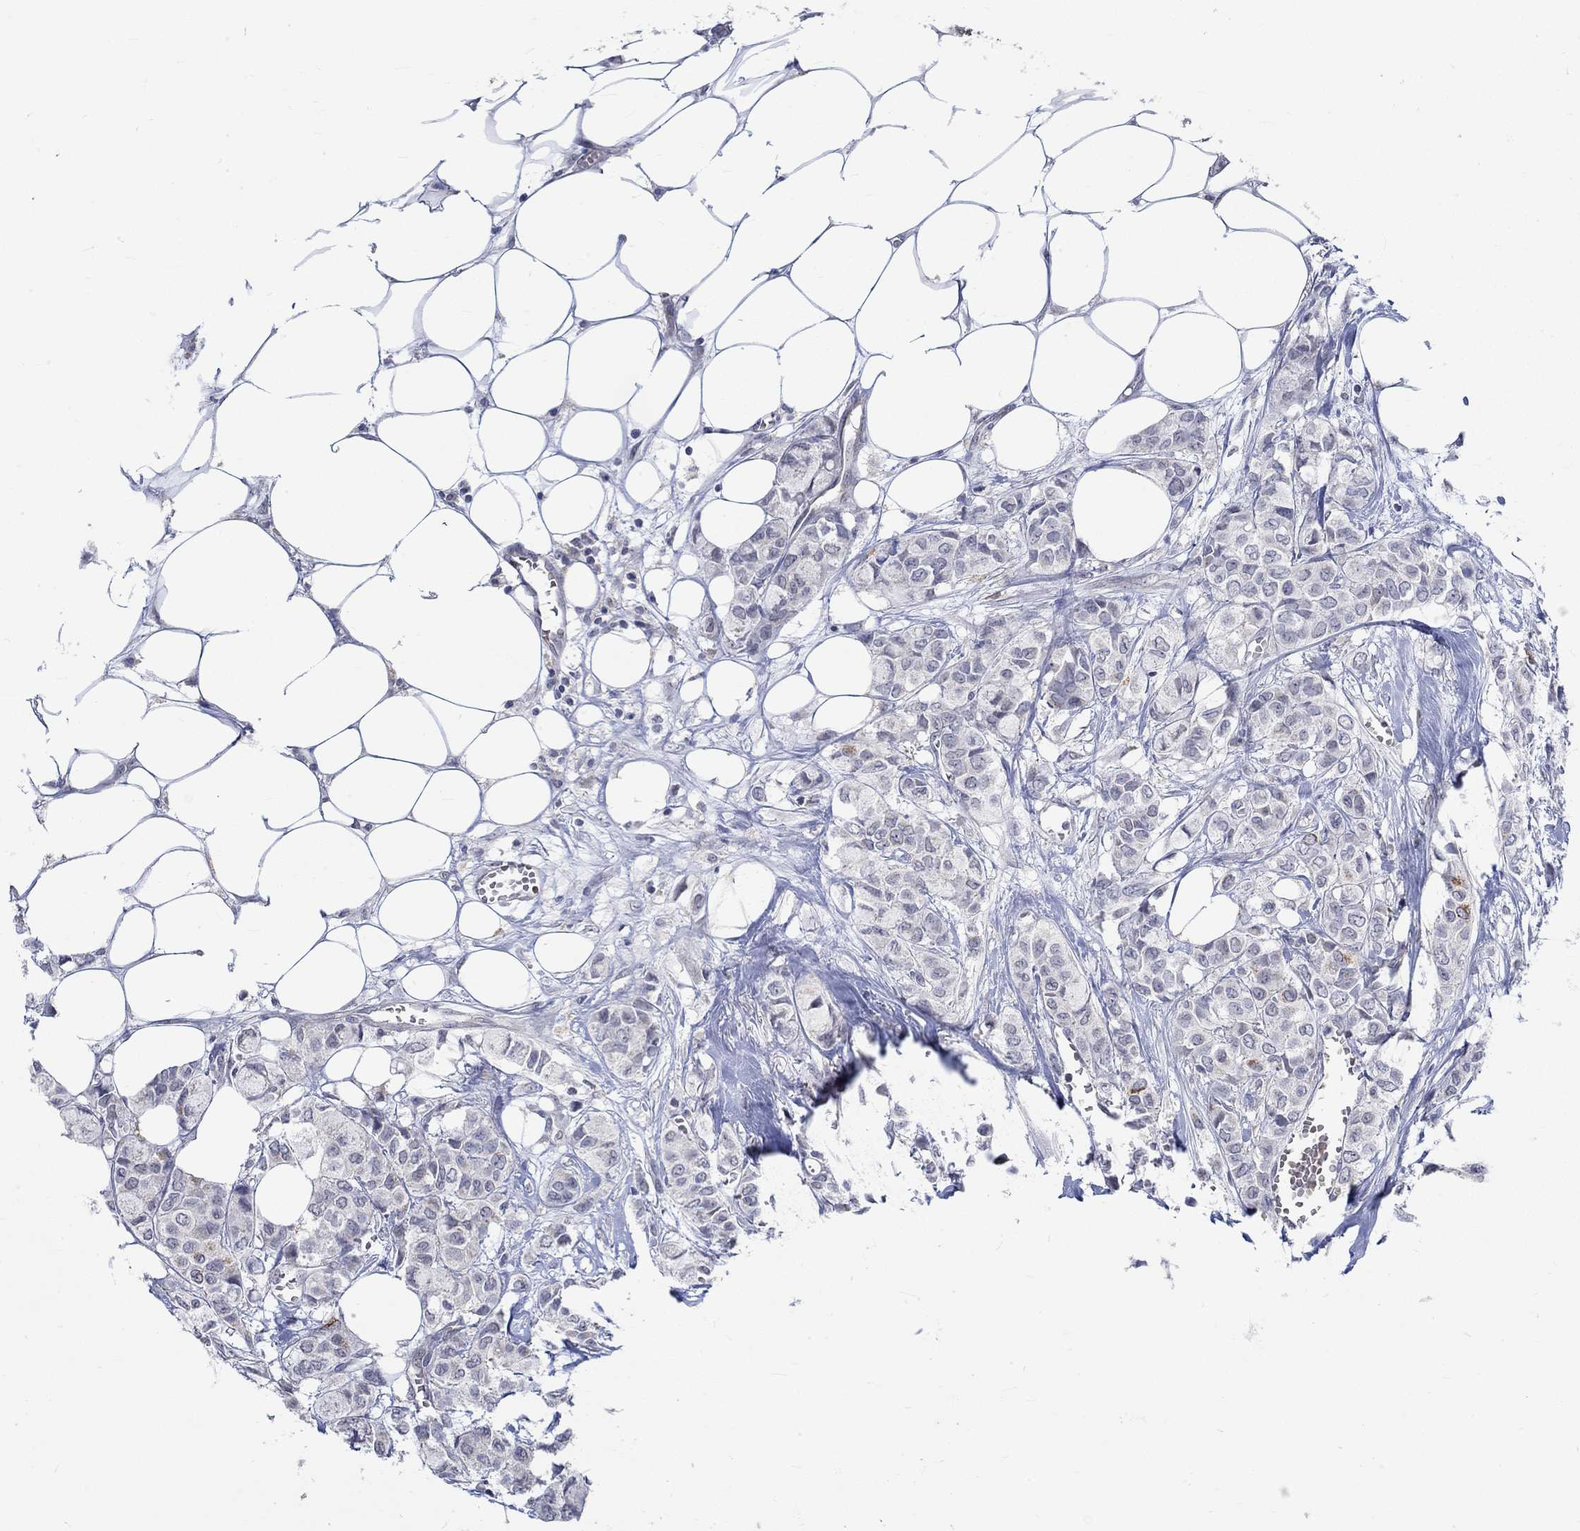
{"staining": {"intensity": "moderate", "quantity": "<25%", "location": "cytoplasmic/membranous"}, "tissue": "breast cancer", "cell_type": "Tumor cells", "image_type": "cancer", "snomed": [{"axis": "morphology", "description": "Duct carcinoma"}, {"axis": "topography", "description": "Breast"}], "caption": "This is an image of IHC staining of breast intraductal carcinoma, which shows moderate expression in the cytoplasmic/membranous of tumor cells.", "gene": "WASF1", "patient": {"sex": "female", "age": 85}}